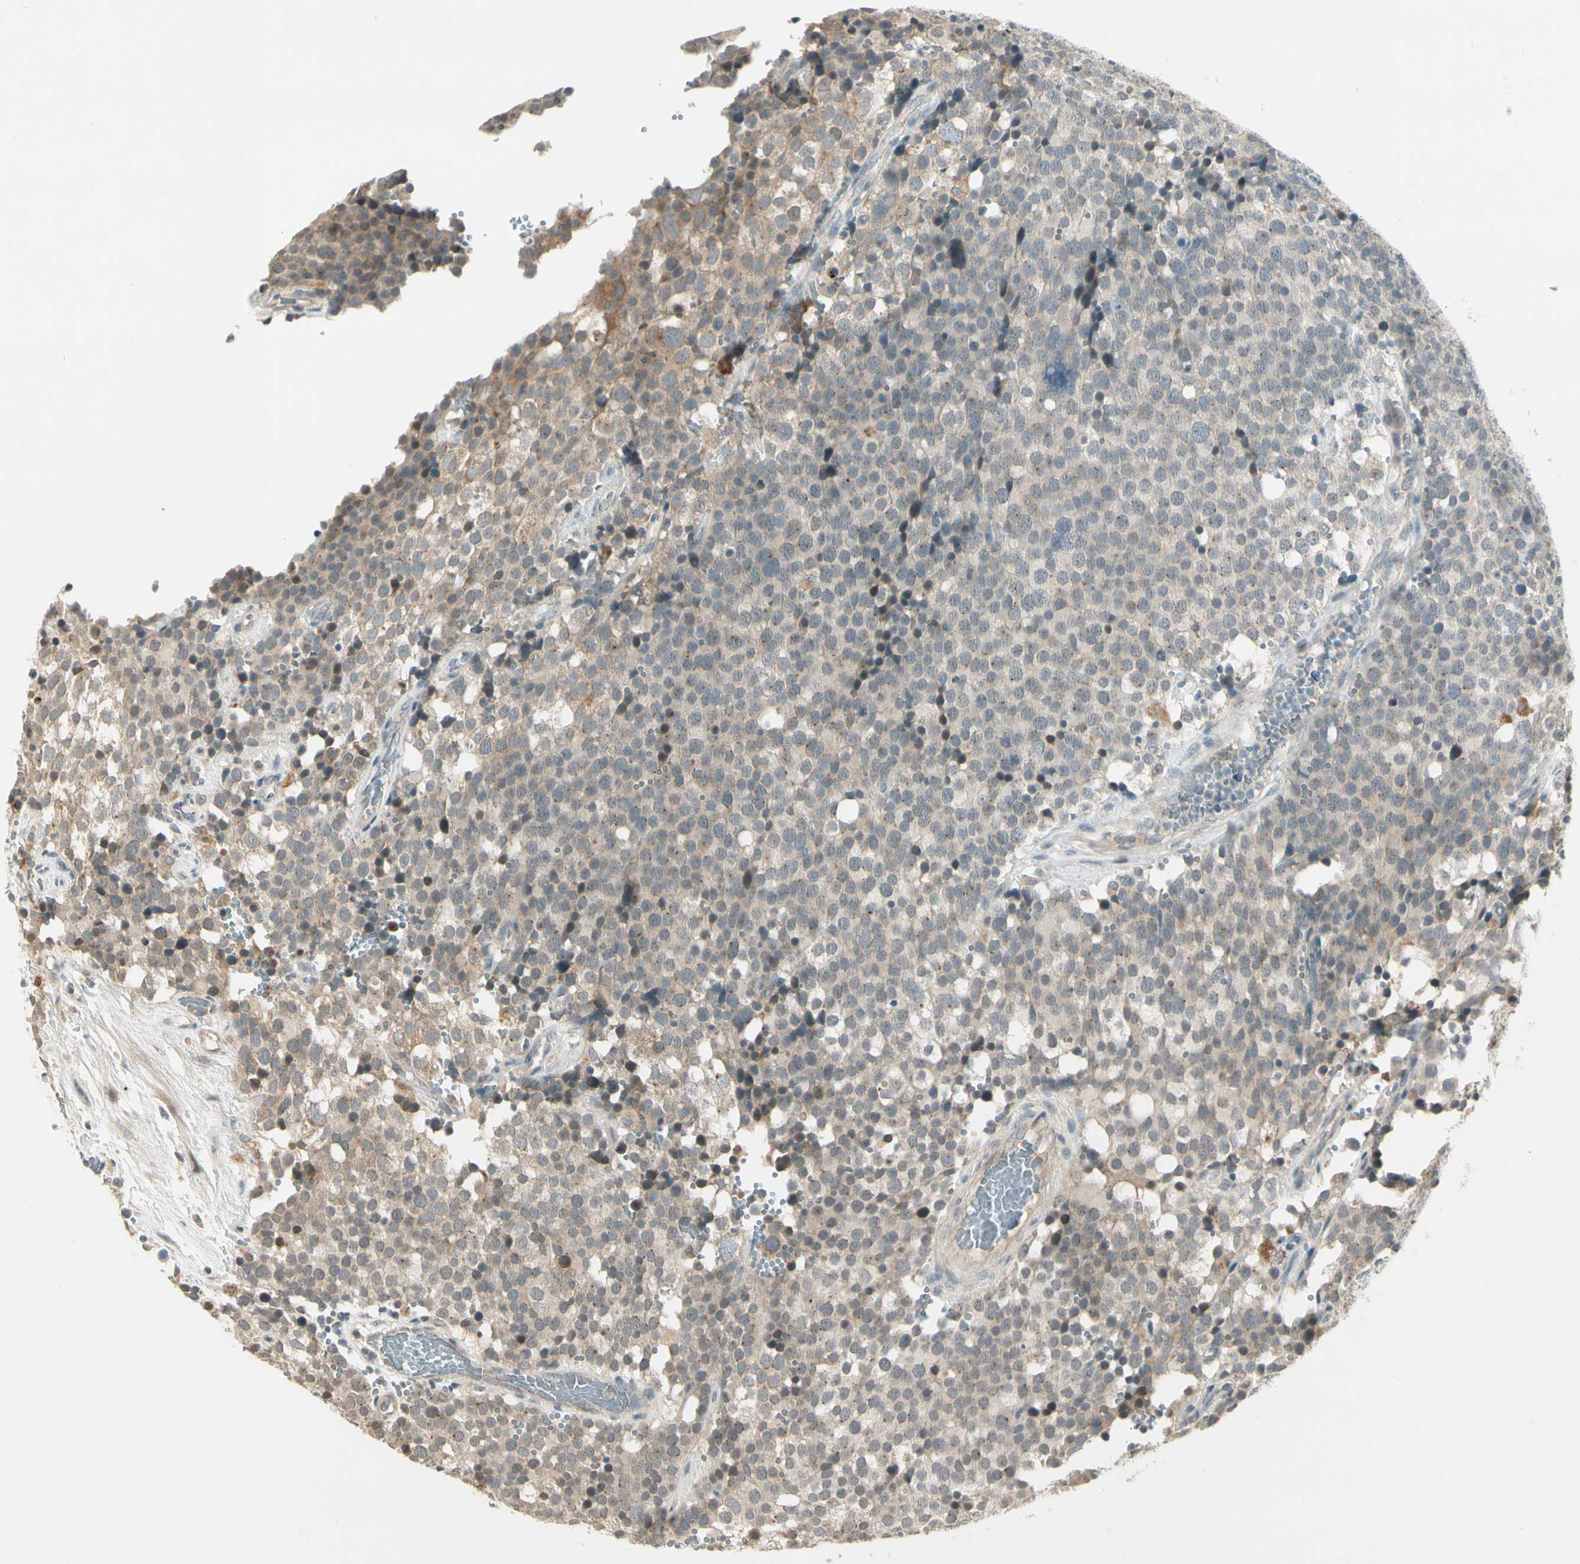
{"staining": {"intensity": "weak", "quantity": "<25%", "location": "cytoplasmic/membranous"}, "tissue": "testis cancer", "cell_type": "Tumor cells", "image_type": "cancer", "snomed": [{"axis": "morphology", "description": "Seminoma, NOS"}, {"axis": "topography", "description": "Testis"}], "caption": "Micrograph shows no significant protein expression in tumor cells of seminoma (testis). (Stains: DAB immunohistochemistry with hematoxylin counter stain, Microscopy: brightfield microscopy at high magnification).", "gene": "PCDHB15", "patient": {"sex": "male", "age": 71}}